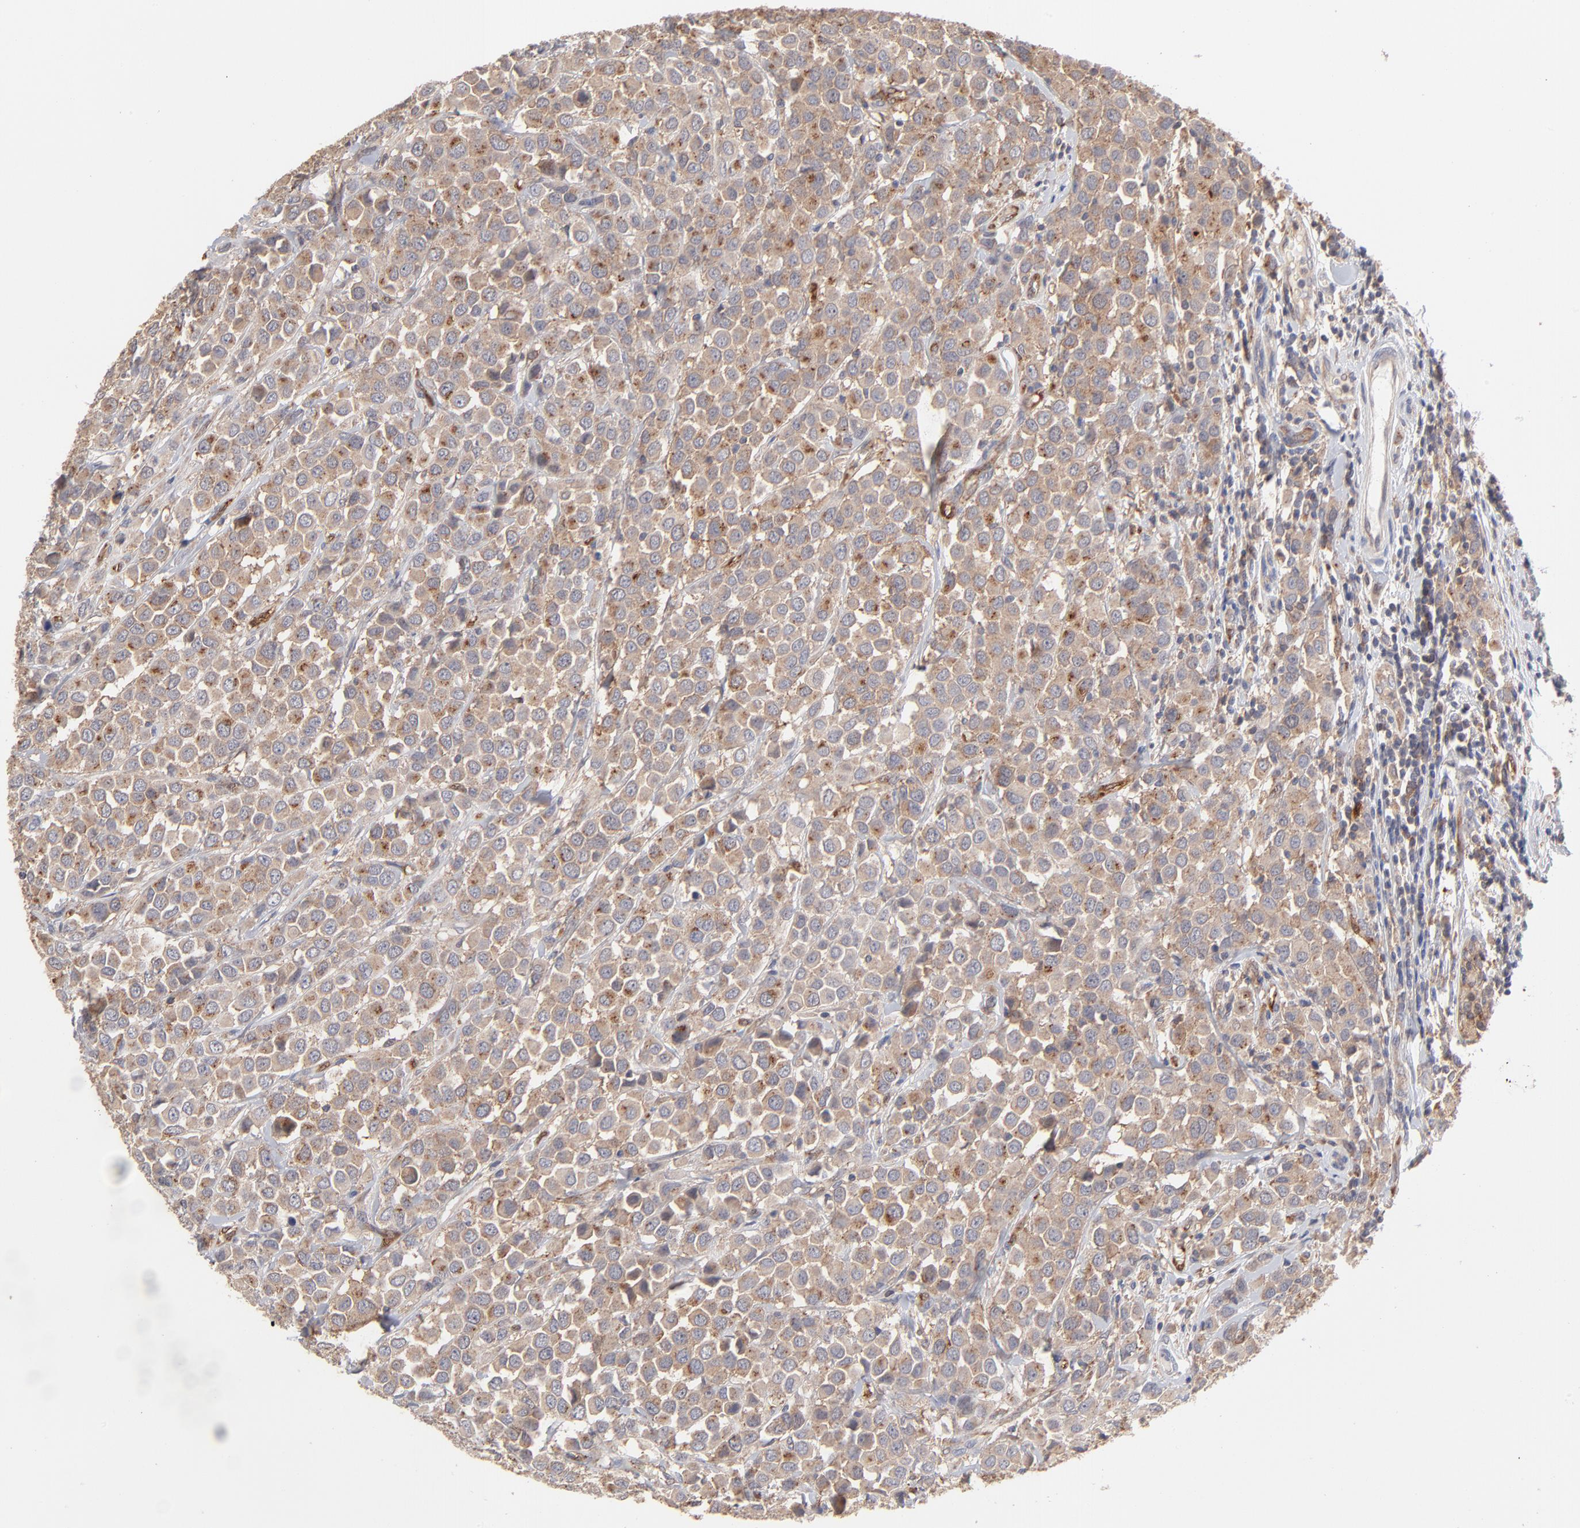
{"staining": {"intensity": "weak", "quantity": ">75%", "location": "cytoplasmic/membranous"}, "tissue": "breast cancer", "cell_type": "Tumor cells", "image_type": "cancer", "snomed": [{"axis": "morphology", "description": "Duct carcinoma"}, {"axis": "topography", "description": "Breast"}], "caption": "Human breast invasive ductal carcinoma stained with a protein marker shows weak staining in tumor cells.", "gene": "IVNS1ABP", "patient": {"sex": "female", "age": 61}}